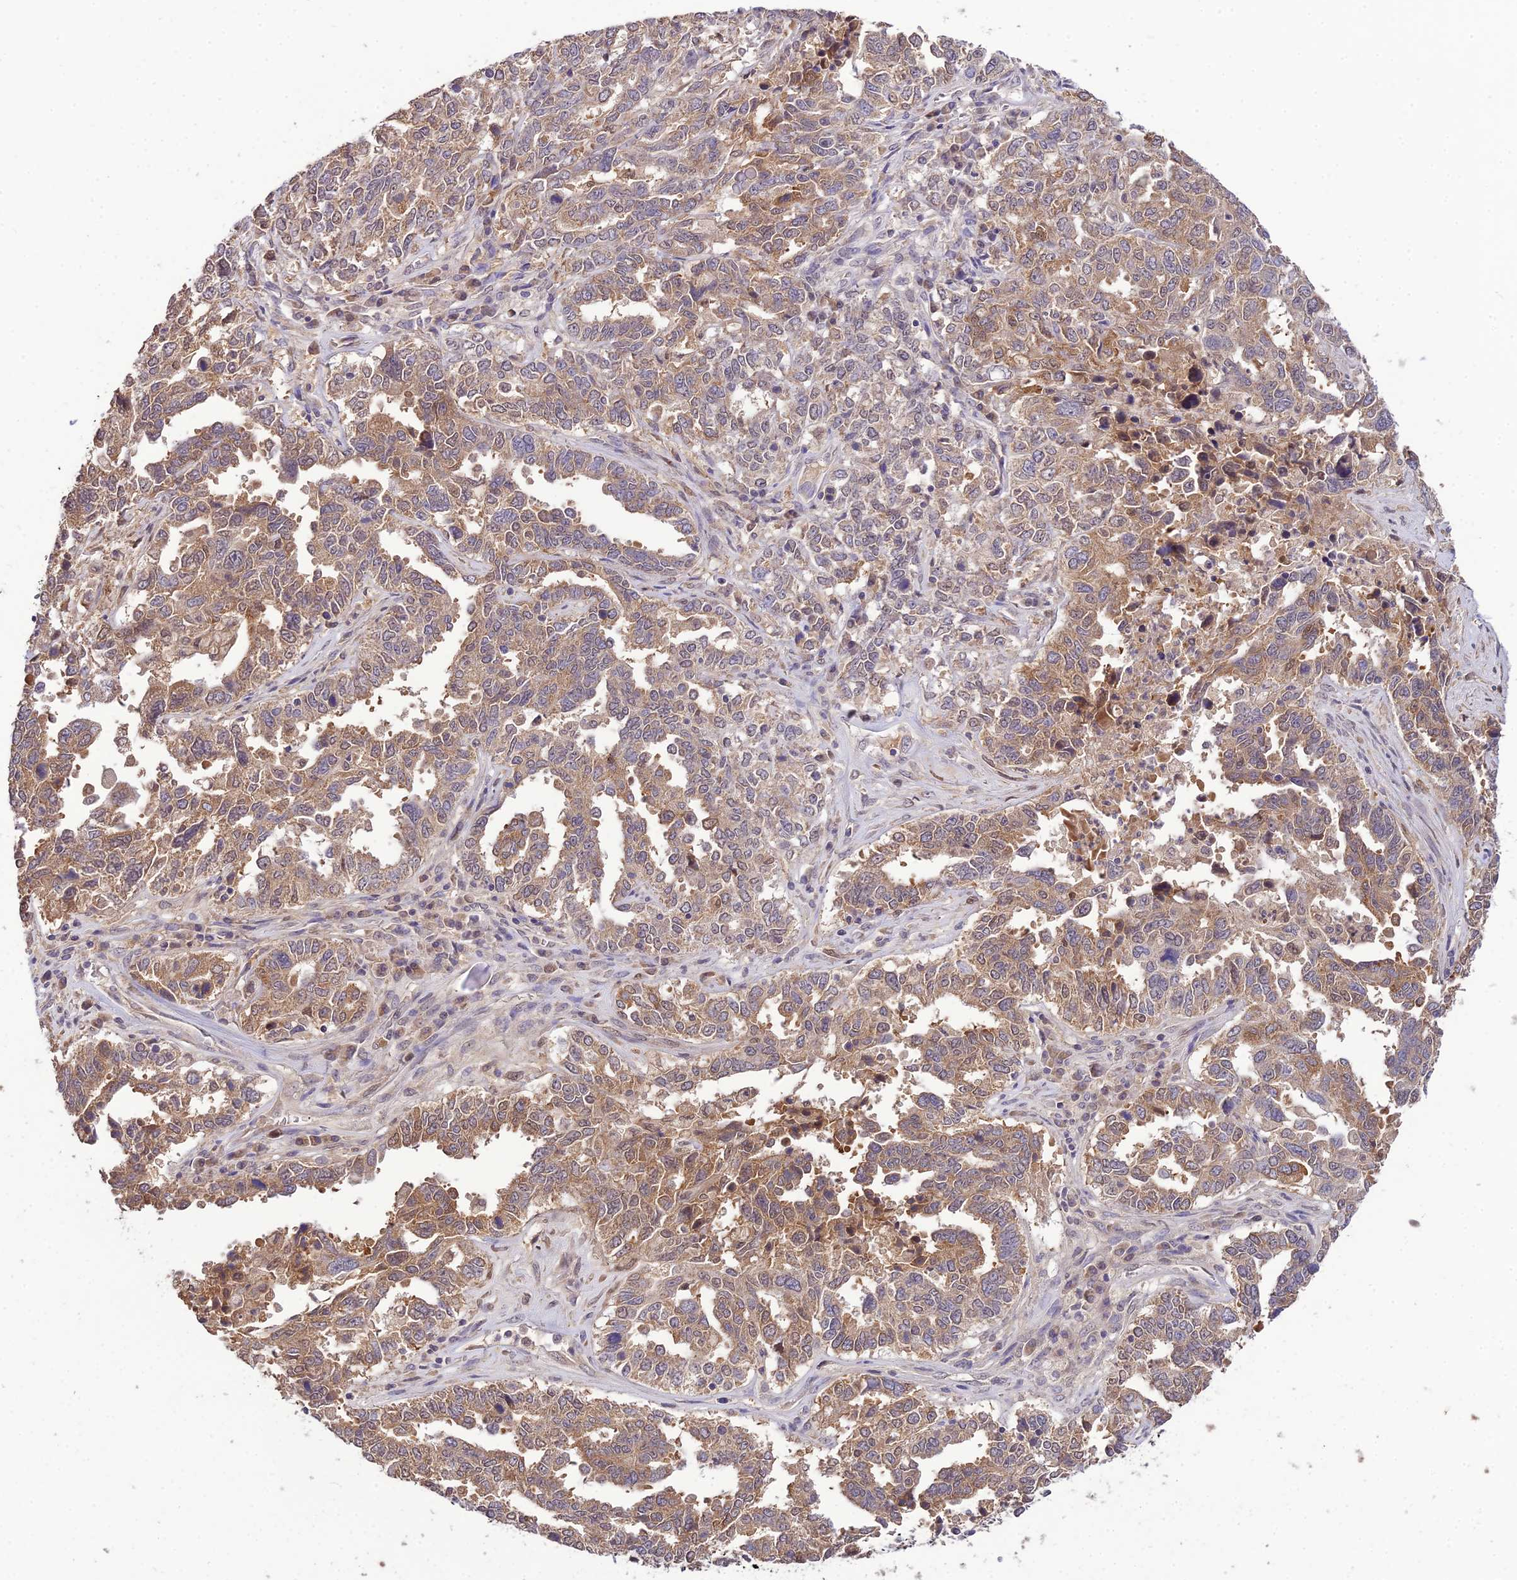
{"staining": {"intensity": "moderate", "quantity": ">75%", "location": "cytoplasmic/membranous,nuclear"}, "tissue": "ovarian cancer", "cell_type": "Tumor cells", "image_type": "cancer", "snomed": [{"axis": "morphology", "description": "Carcinoma, endometroid"}, {"axis": "topography", "description": "Ovary"}], "caption": "Immunohistochemistry micrograph of neoplastic tissue: ovarian cancer (endometroid carcinoma) stained using immunohistochemistry displays medium levels of moderate protein expression localized specifically in the cytoplasmic/membranous and nuclear of tumor cells, appearing as a cytoplasmic/membranous and nuclear brown color.", "gene": "PGK1", "patient": {"sex": "female", "age": 62}}